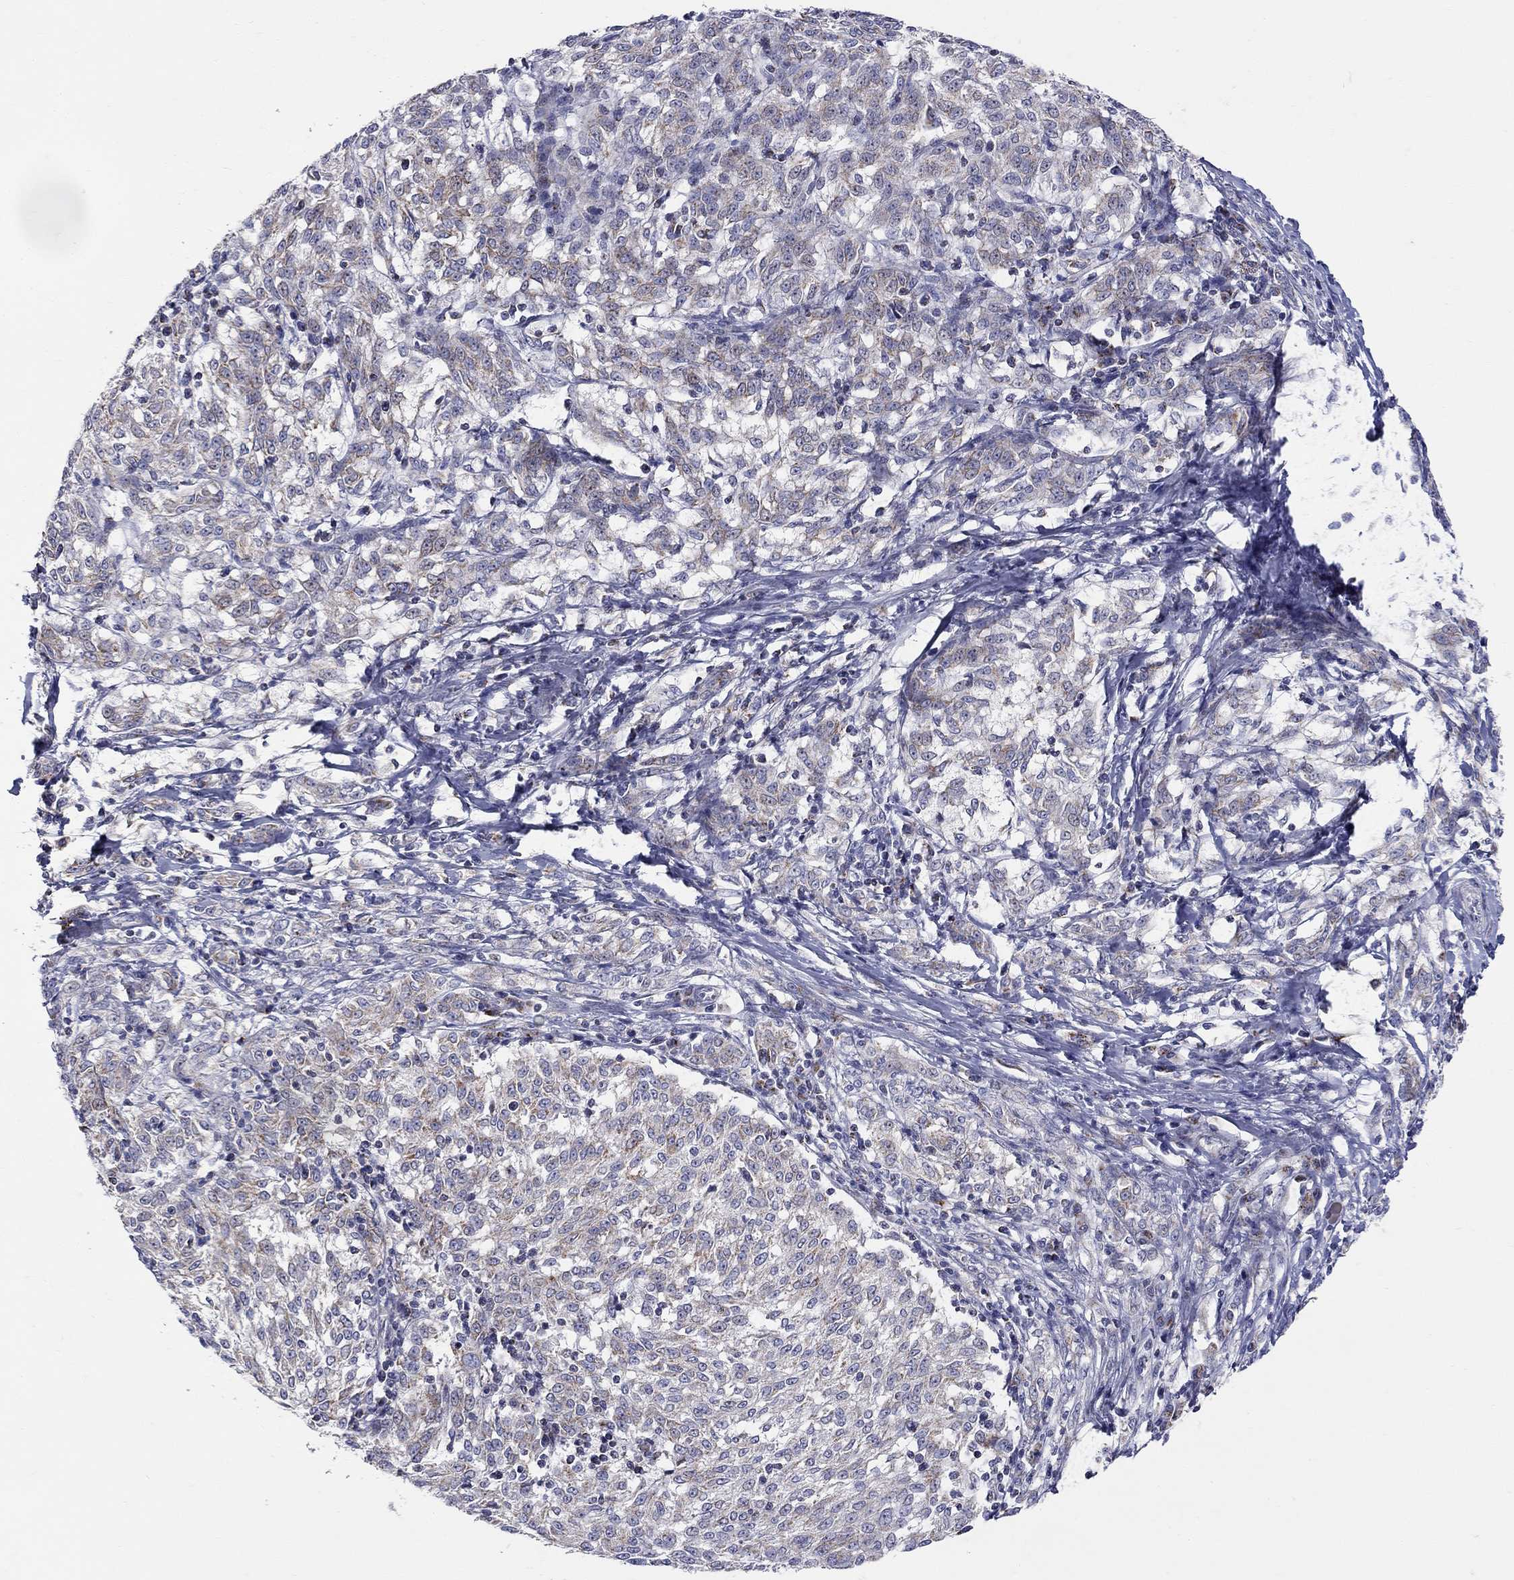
{"staining": {"intensity": "moderate", "quantity": "<25%", "location": "cytoplasmic/membranous"}, "tissue": "melanoma", "cell_type": "Tumor cells", "image_type": "cancer", "snomed": [{"axis": "morphology", "description": "Malignant melanoma, NOS"}, {"axis": "topography", "description": "Skin"}], "caption": "This is a histology image of immunohistochemistry staining of melanoma, which shows moderate positivity in the cytoplasmic/membranous of tumor cells.", "gene": "HMX2", "patient": {"sex": "female", "age": 72}}